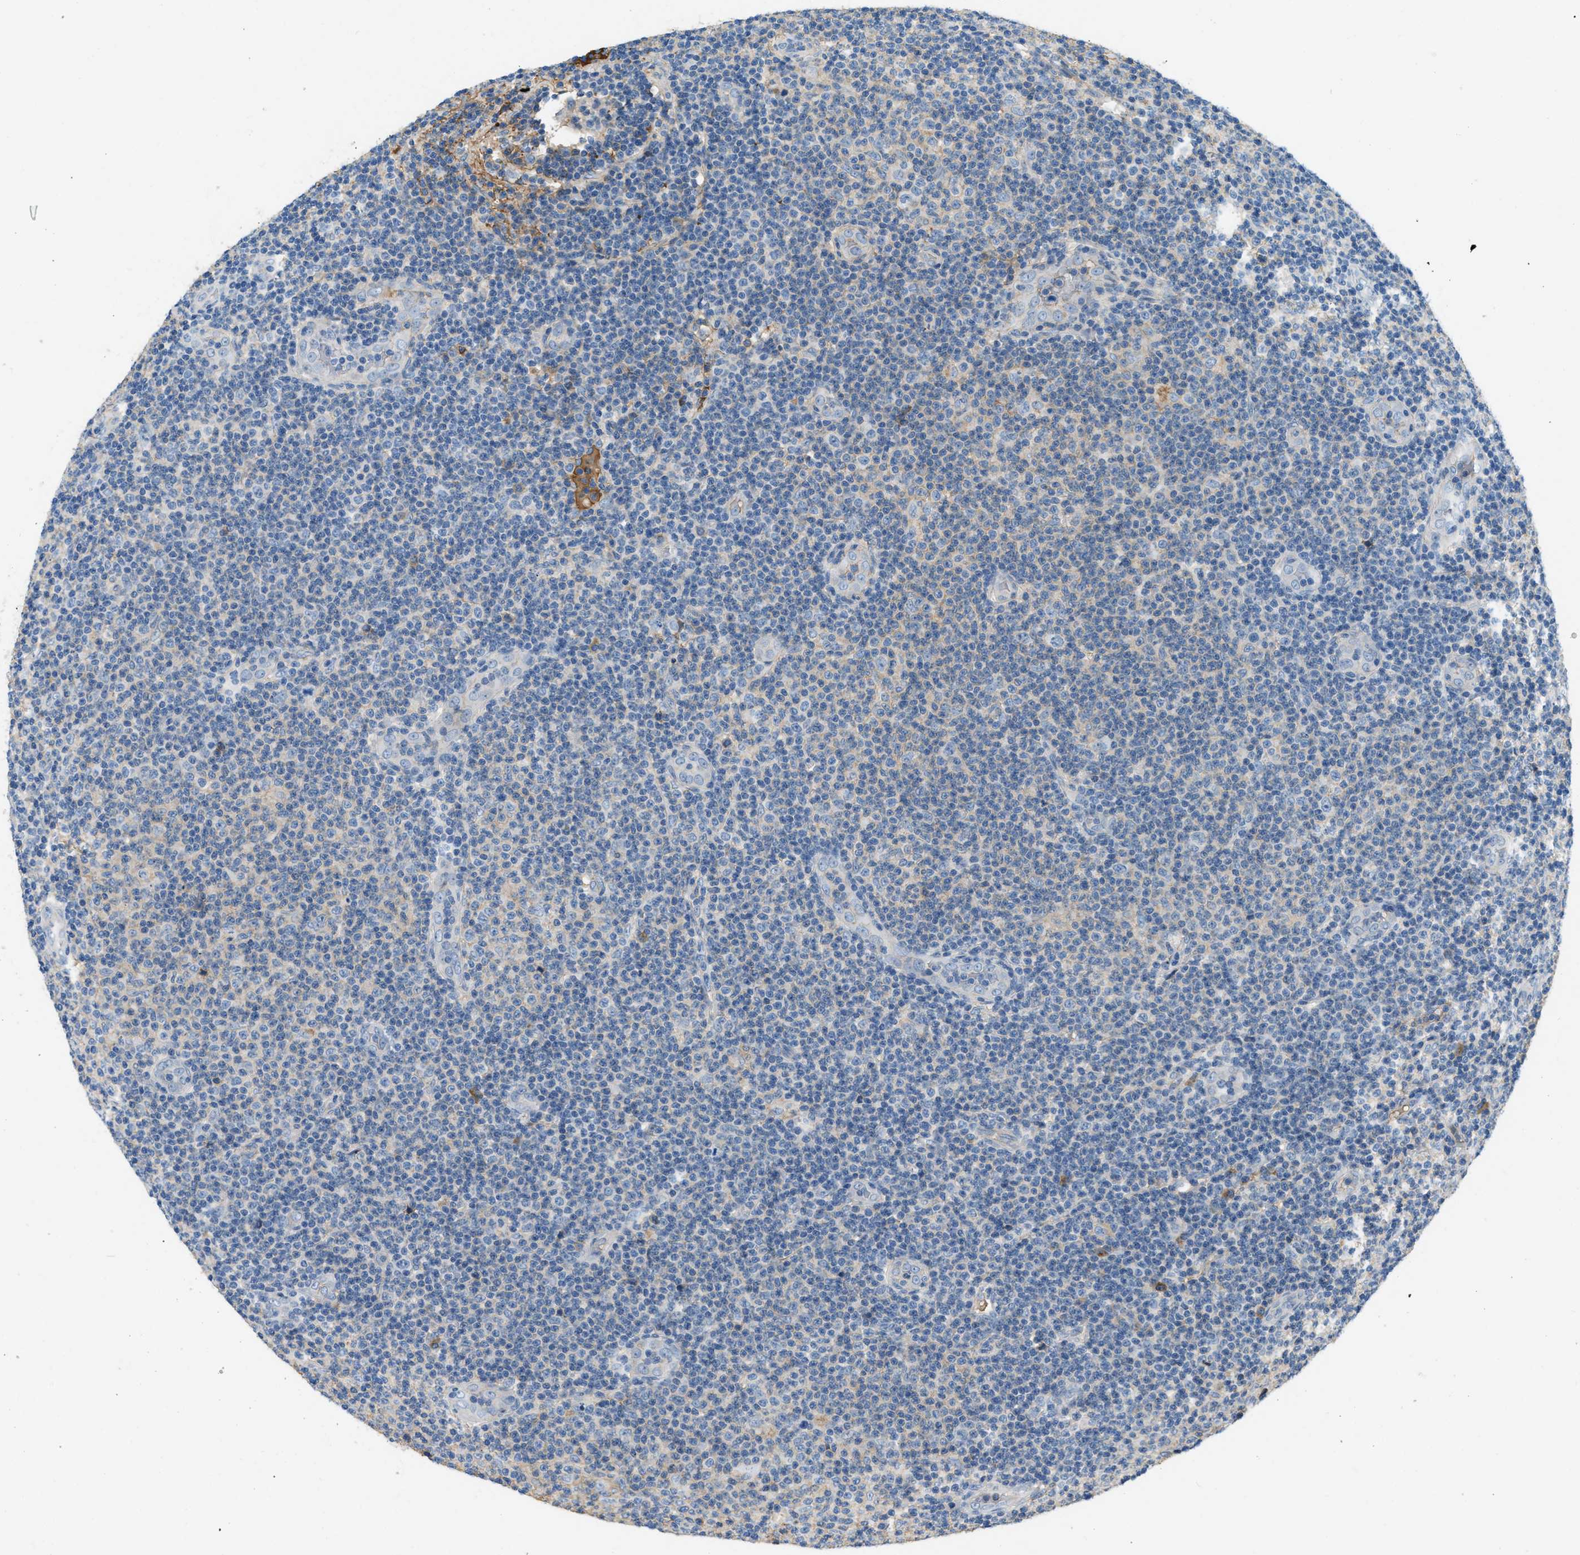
{"staining": {"intensity": "weak", "quantity": "<25%", "location": "cytoplasmic/membranous"}, "tissue": "lymphoma", "cell_type": "Tumor cells", "image_type": "cancer", "snomed": [{"axis": "morphology", "description": "Malignant lymphoma, non-Hodgkin's type, Low grade"}, {"axis": "topography", "description": "Lymph node"}], "caption": "This photomicrograph is of lymphoma stained with immunohistochemistry (IHC) to label a protein in brown with the nuclei are counter-stained blue. There is no expression in tumor cells. (Immunohistochemistry (ihc), brightfield microscopy, high magnification).", "gene": "STC1", "patient": {"sex": "male", "age": 83}}